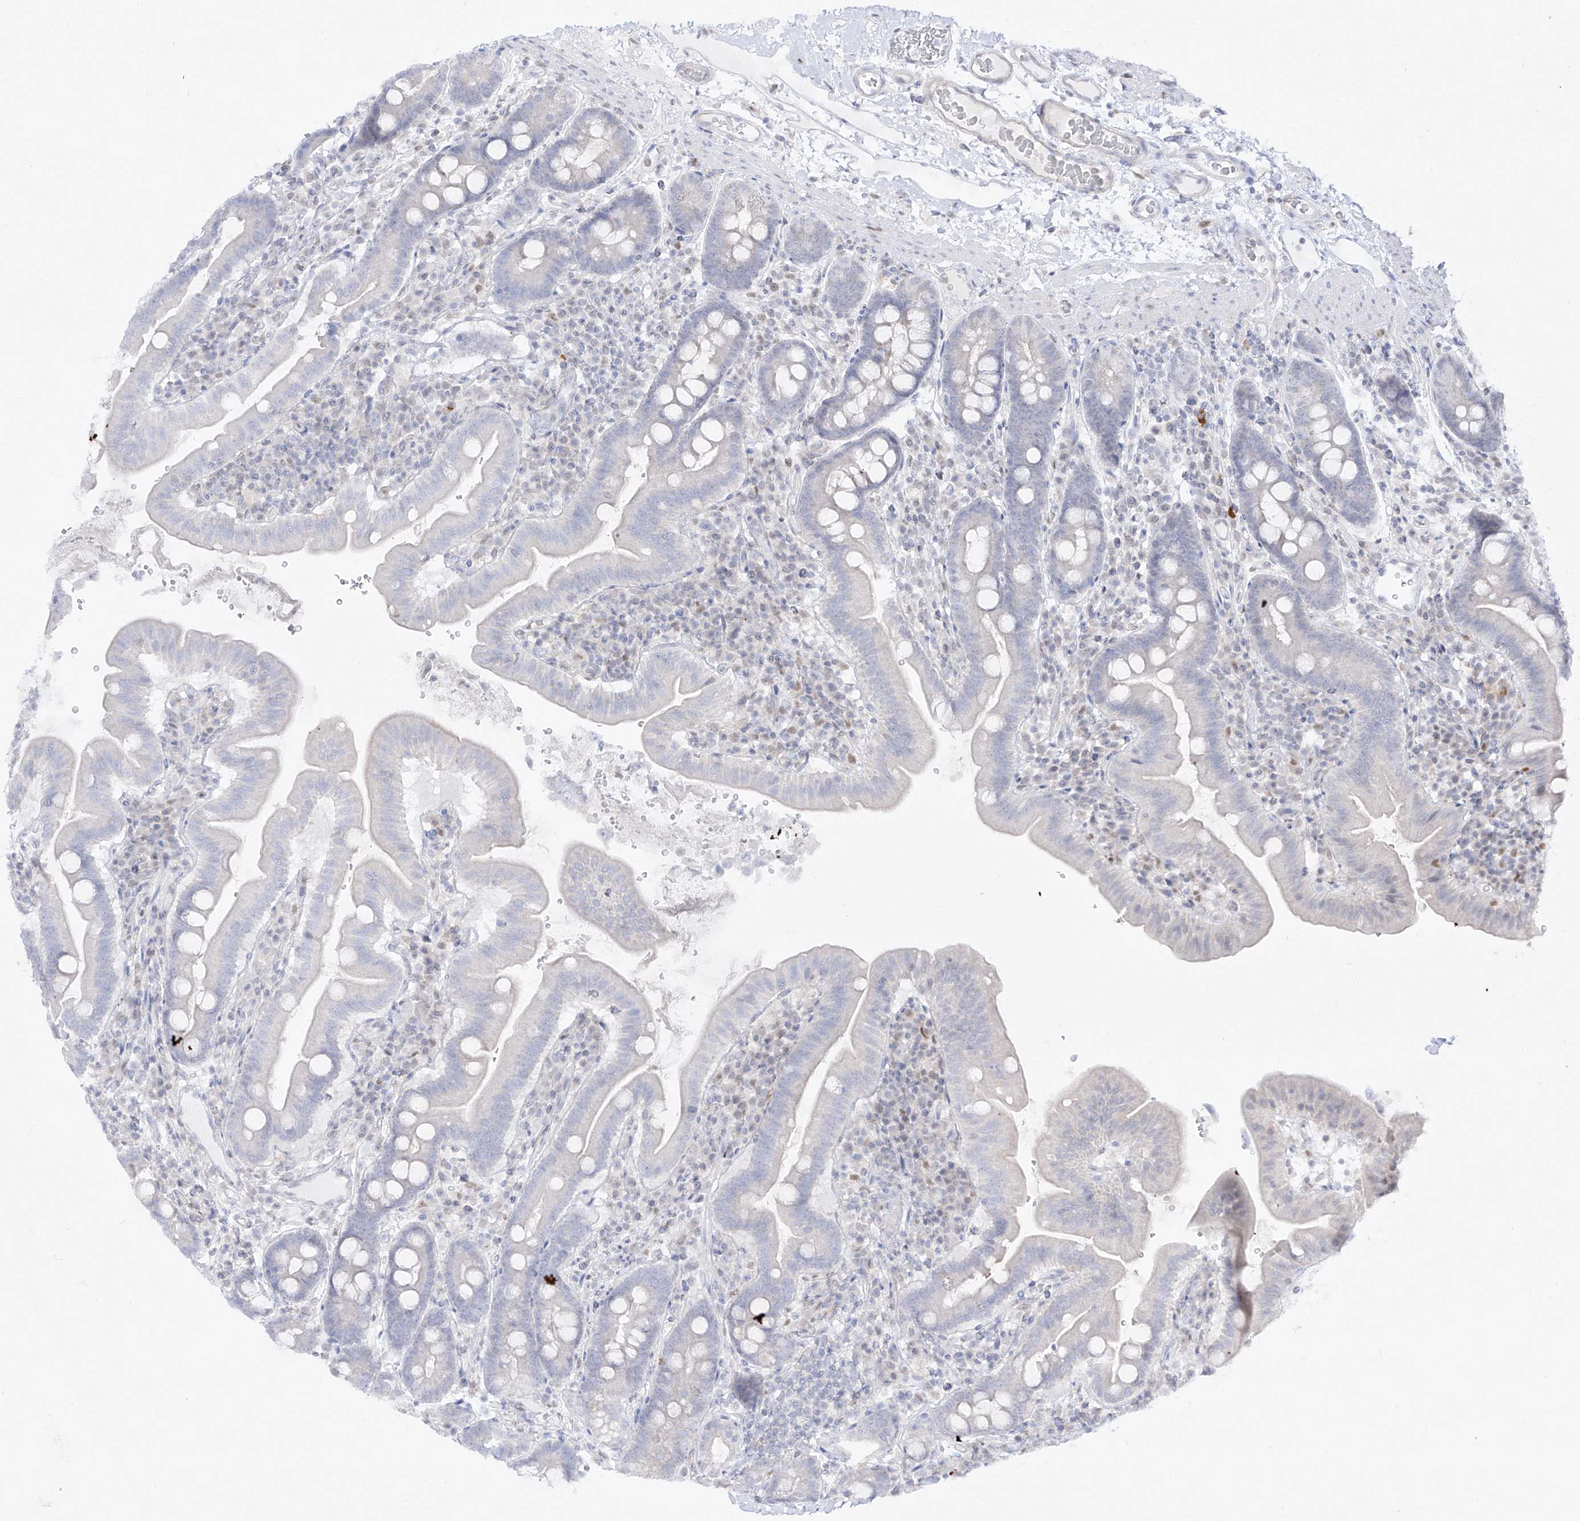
{"staining": {"intensity": "negative", "quantity": "none", "location": "none"}, "tissue": "duodenum", "cell_type": "Glandular cells", "image_type": "normal", "snomed": [{"axis": "morphology", "description": "Normal tissue, NOS"}, {"axis": "morphology", "description": "Adenocarcinoma, NOS"}, {"axis": "topography", "description": "Pancreas"}, {"axis": "topography", "description": "Duodenum"}], "caption": "The micrograph exhibits no staining of glandular cells in benign duodenum.", "gene": "DMKN", "patient": {"sex": "male", "age": 50}}